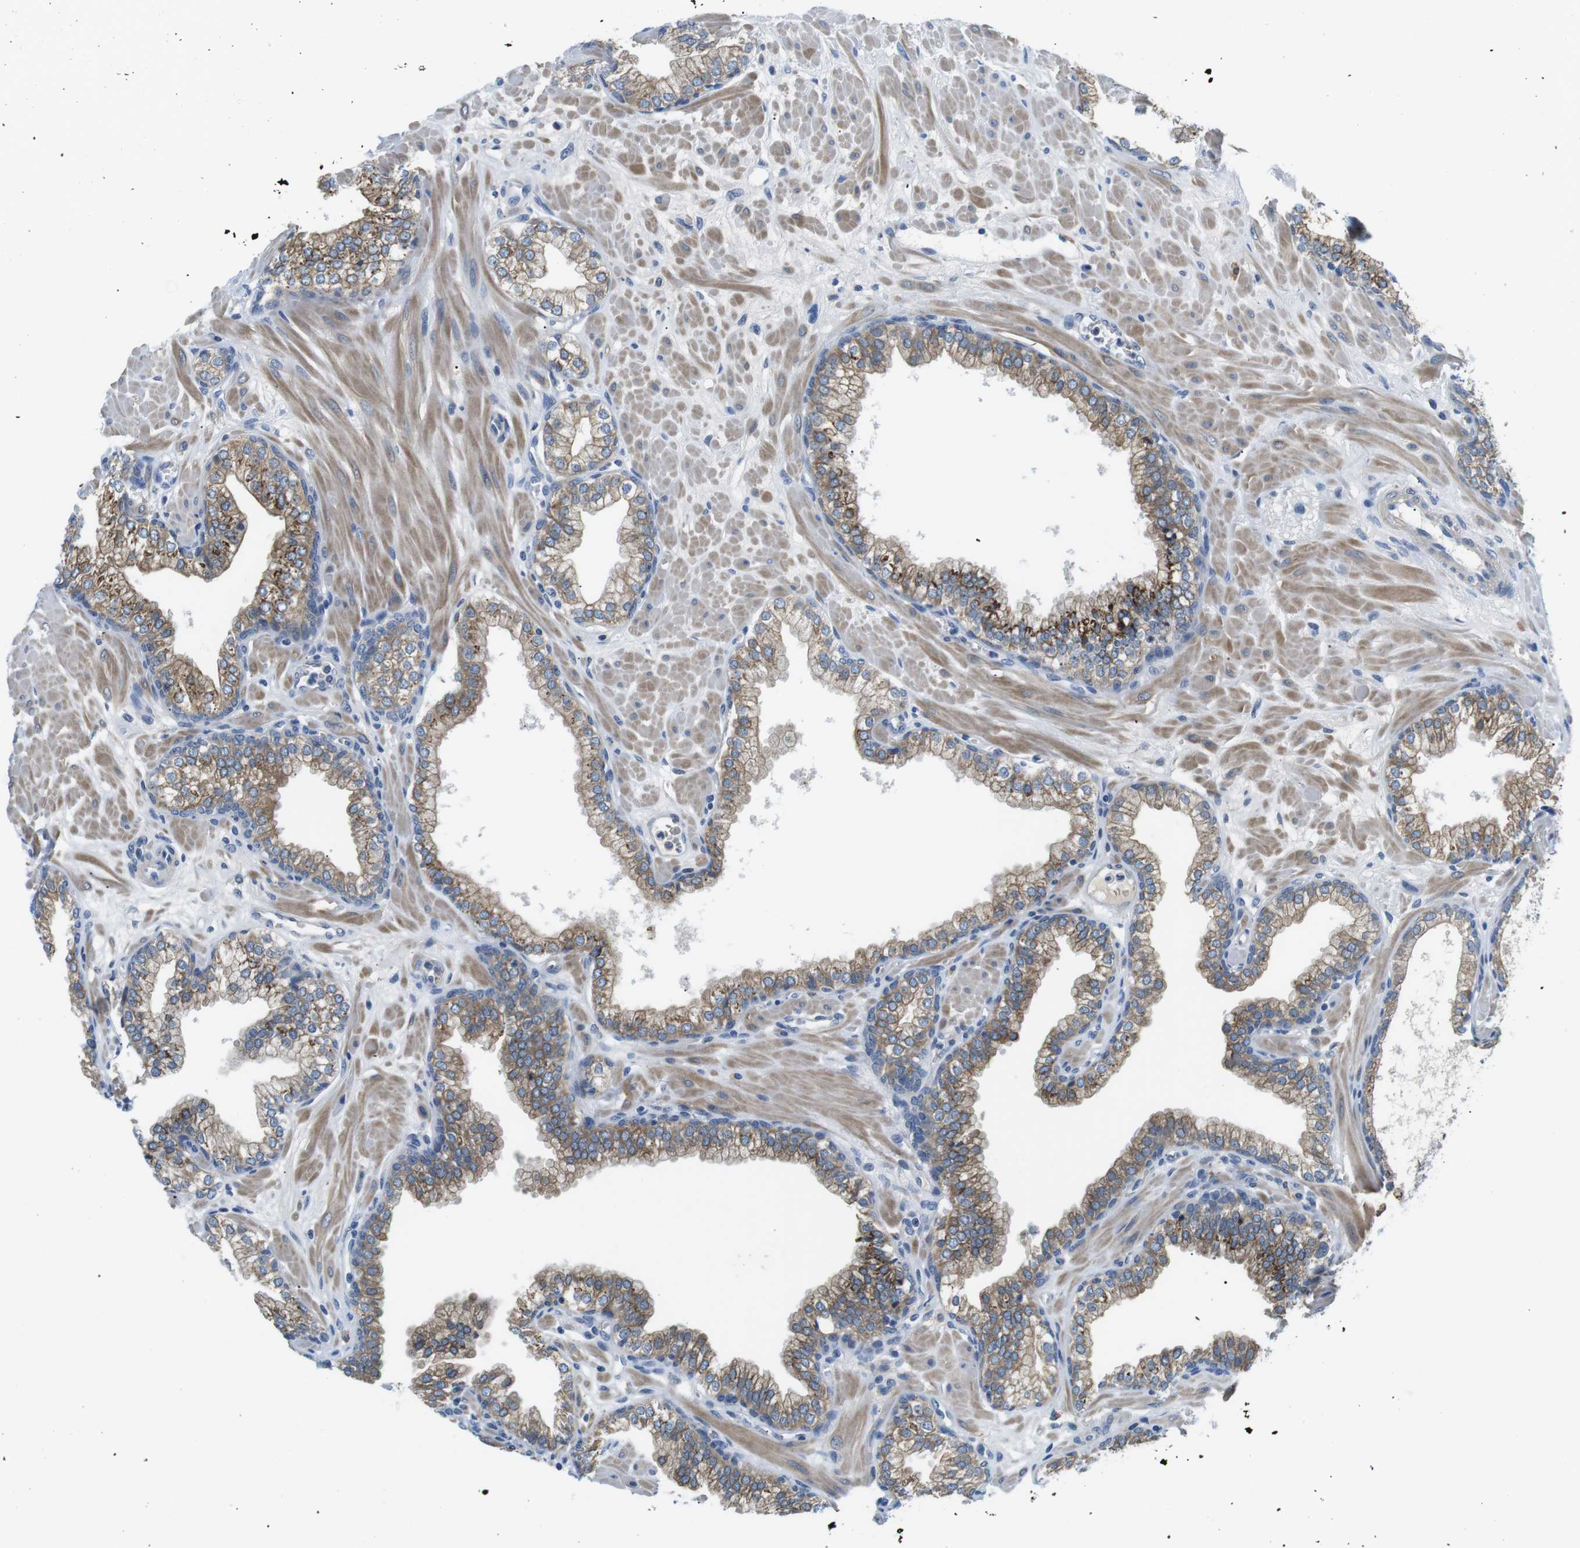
{"staining": {"intensity": "moderate", "quantity": ">75%", "location": "cytoplasmic/membranous"}, "tissue": "prostate", "cell_type": "Glandular cells", "image_type": "normal", "snomed": [{"axis": "morphology", "description": "Normal tissue, NOS"}, {"axis": "morphology", "description": "Urothelial carcinoma, Low grade"}, {"axis": "topography", "description": "Urinary bladder"}, {"axis": "topography", "description": "Prostate"}], "caption": "Normal prostate demonstrates moderate cytoplasmic/membranous expression in about >75% of glandular cells (Brightfield microscopy of DAB IHC at high magnification)..", "gene": "WSCD1", "patient": {"sex": "male", "age": 60}}